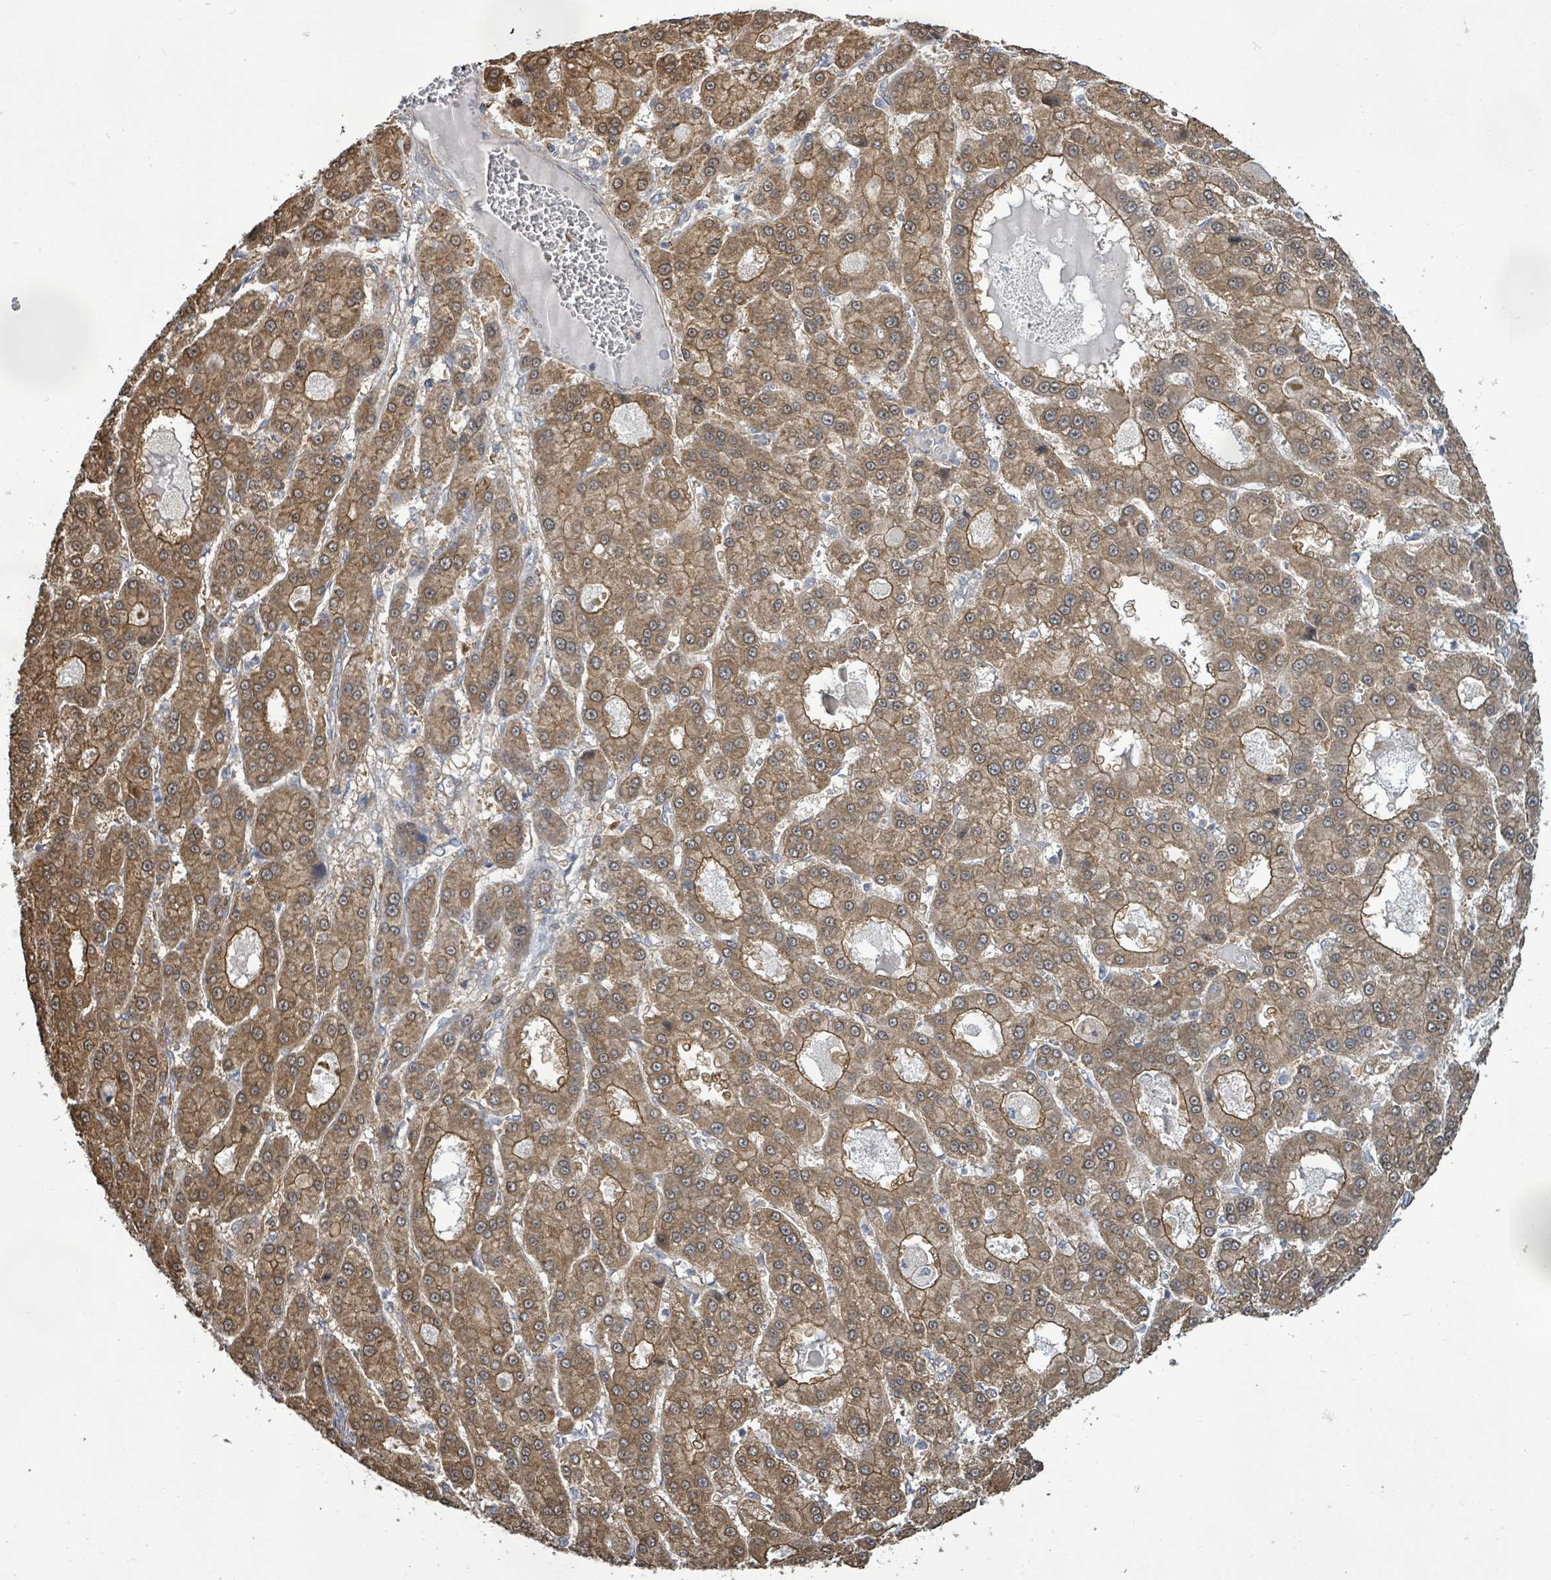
{"staining": {"intensity": "moderate", "quantity": ">75%", "location": "cytoplasmic/membranous,nuclear"}, "tissue": "liver cancer", "cell_type": "Tumor cells", "image_type": "cancer", "snomed": [{"axis": "morphology", "description": "Carcinoma, Hepatocellular, NOS"}, {"axis": "topography", "description": "Liver"}], "caption": "Brown immunohistochemical staining in human hepatocellular carcinoma (liver) shows moderate cytoplasmic/membranous and nuclear positivity in about >75% of tumor cells.", "gene": "KBTBD11", "patient": {"sex": "male", "age": 70}}